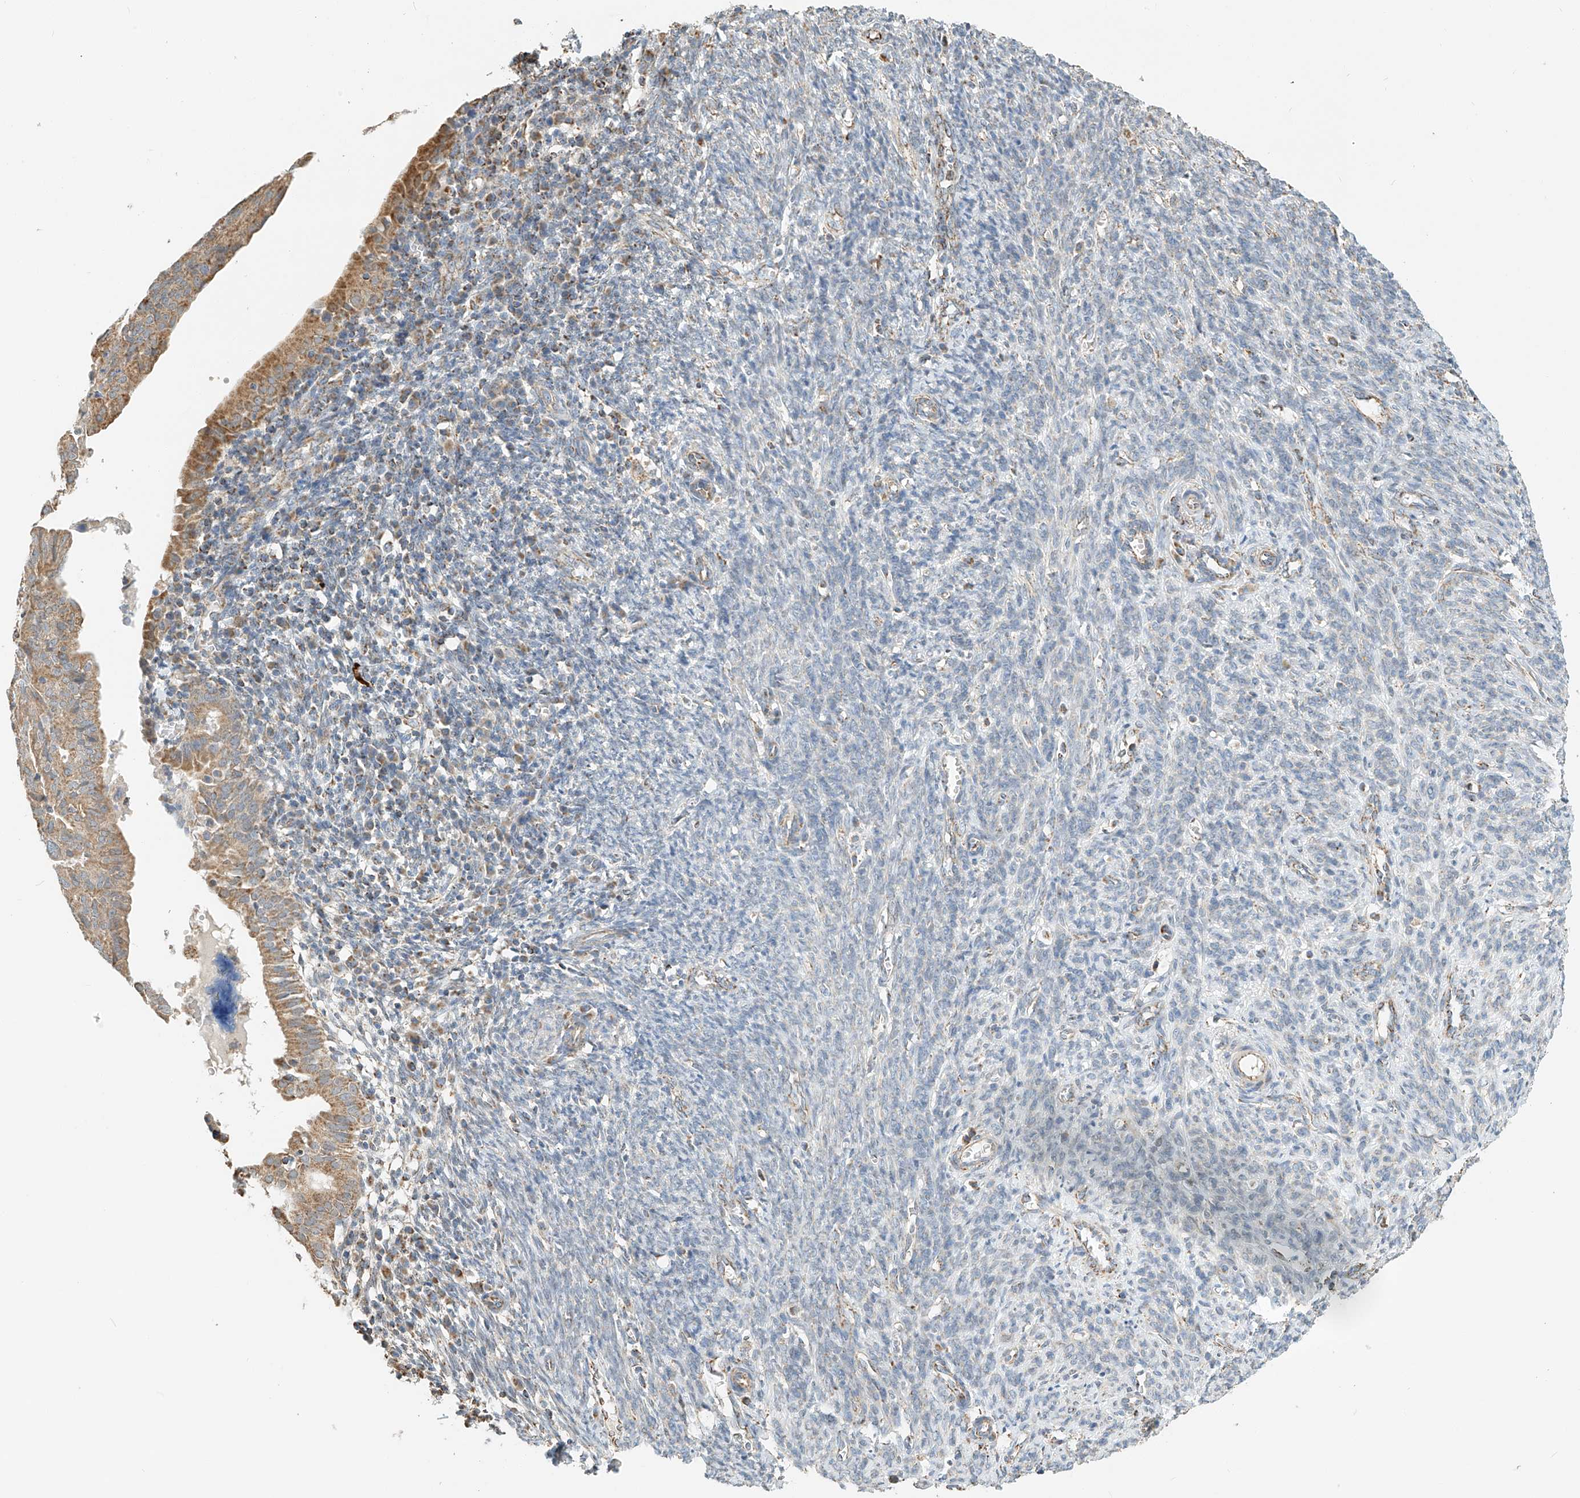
{"staining": {"intensity": "moderate", "quantity": ">75%", "location": "cytoplasmic/membranous"}, "tissue": "endometrial cancer", "cell_type": "Tumor cells", "image_type": "cancer", "snomed": [{"axis": "morphology", "description": "Adenocarcinoma, NOS"}, {"axis": "topography", "description": "Uterus"}], "caption": "Brown immunohistochemical staining in adenocarcinoma (endometrial) shows moderate cytoplasmic/membranous positivity in about >75% of tumor cells.", "gene": "YIPF7", "patient": {"sex": "female", "age": 77}}